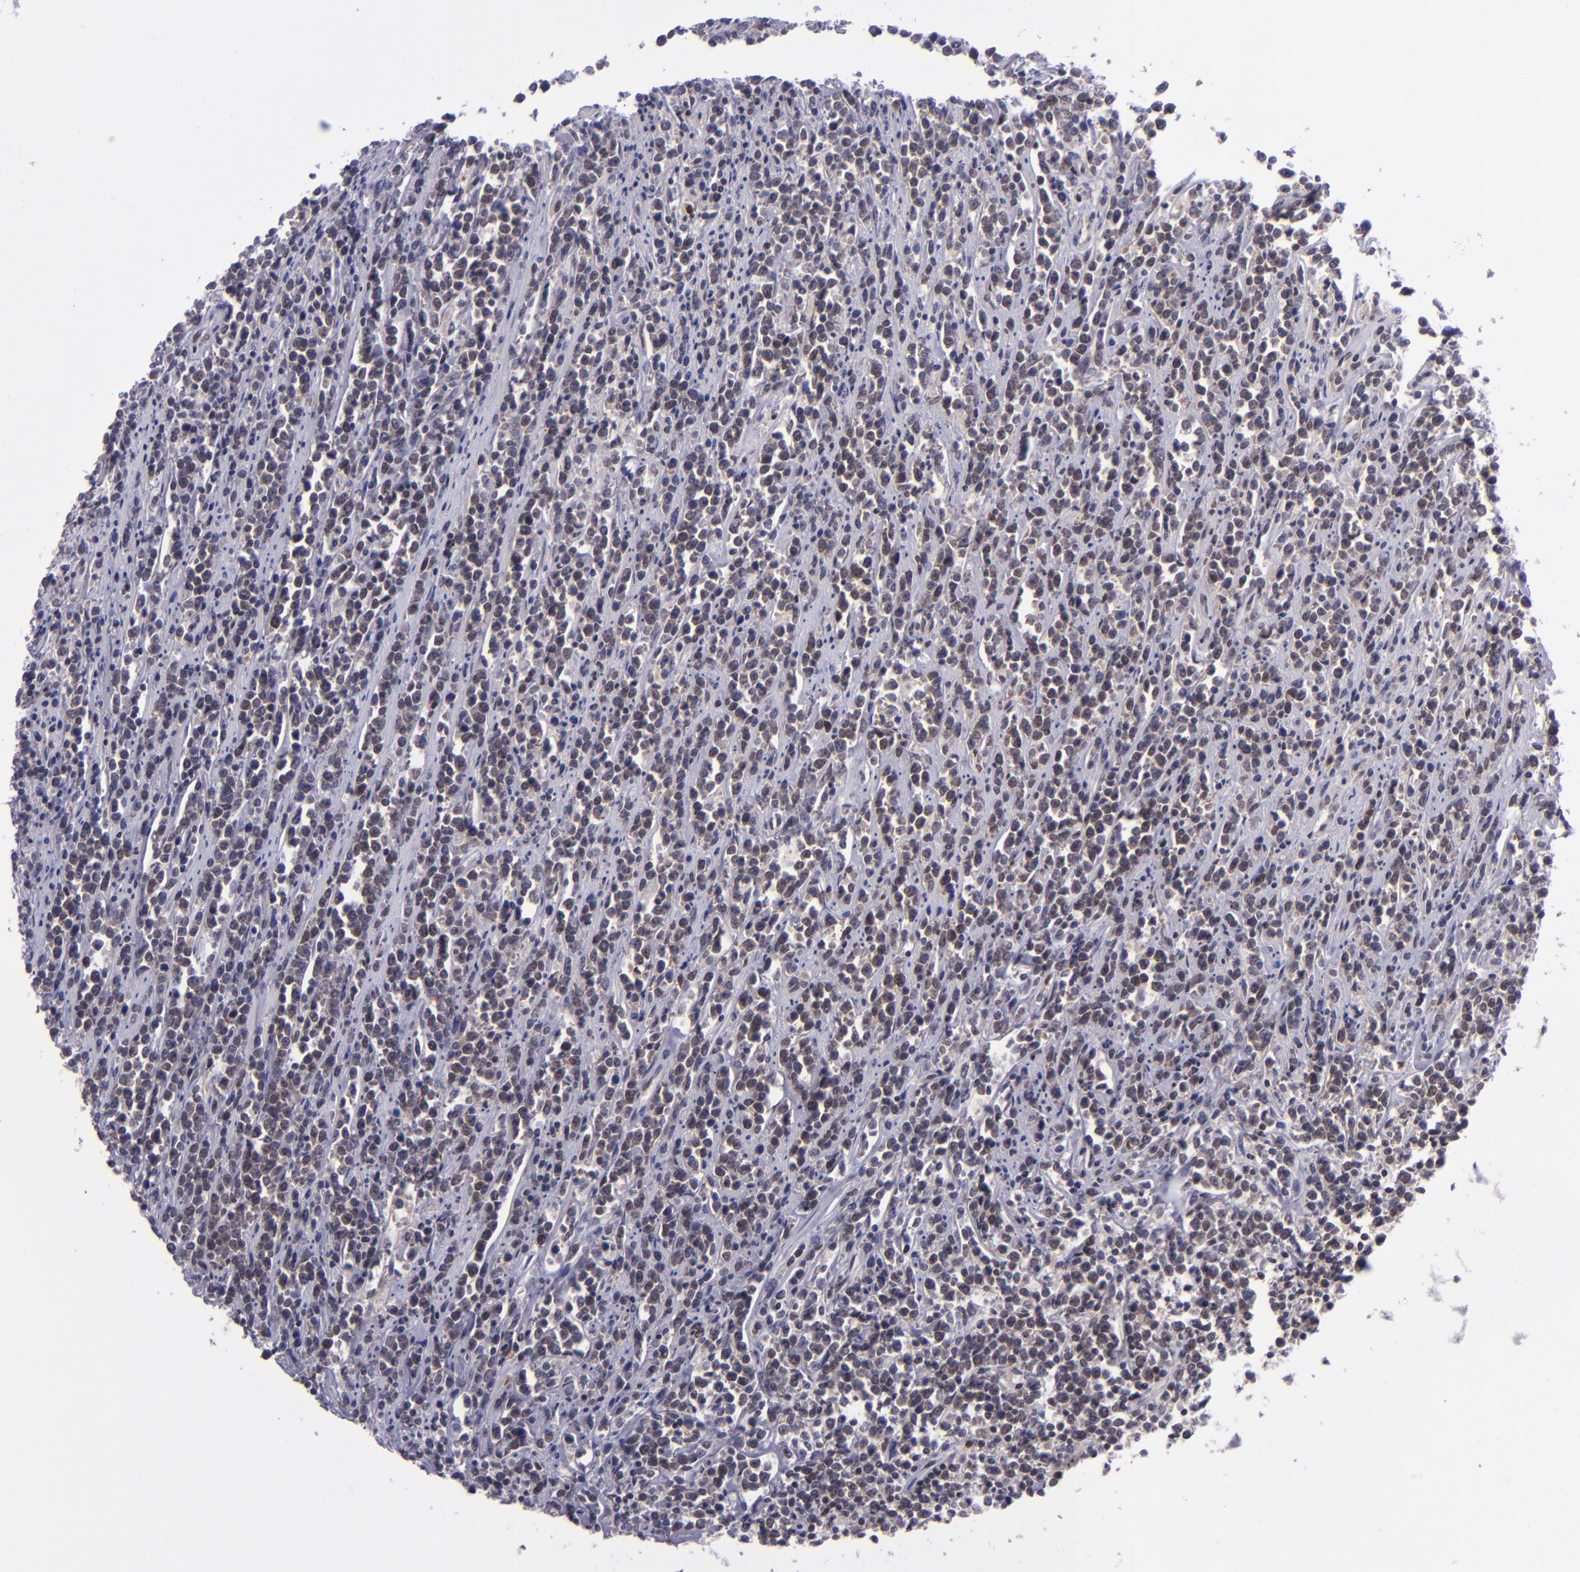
{"staining": {"intensity": "weak", "quantity": ">75%", "location": "cytoplasmic/membranous,nuclear"}, "tissue": "lymphoma", "cell_type": "Tumor cells", "image_type": "cancer", "snomed": [{"axis": "morphology", "description": "Malignant lymphoma, non-Hodgkin's type, High grade"}, {"axis": "topography", "description": "Small intestine"}, {"axis": "topography", "description": "Colon"}], "caption": "A micrograph of lymphoma stained for a protein reveals weak cytoplasmic/membranous and nuclear brown staining in tumor cells. The staining was performed using DAB to visualize the protein expression in brown, while the nuclei were stained in blue with hematoxylin (Magnification: 20x).", "gene": "BAG1", "patient": {"sex": "male", "age": 8}}